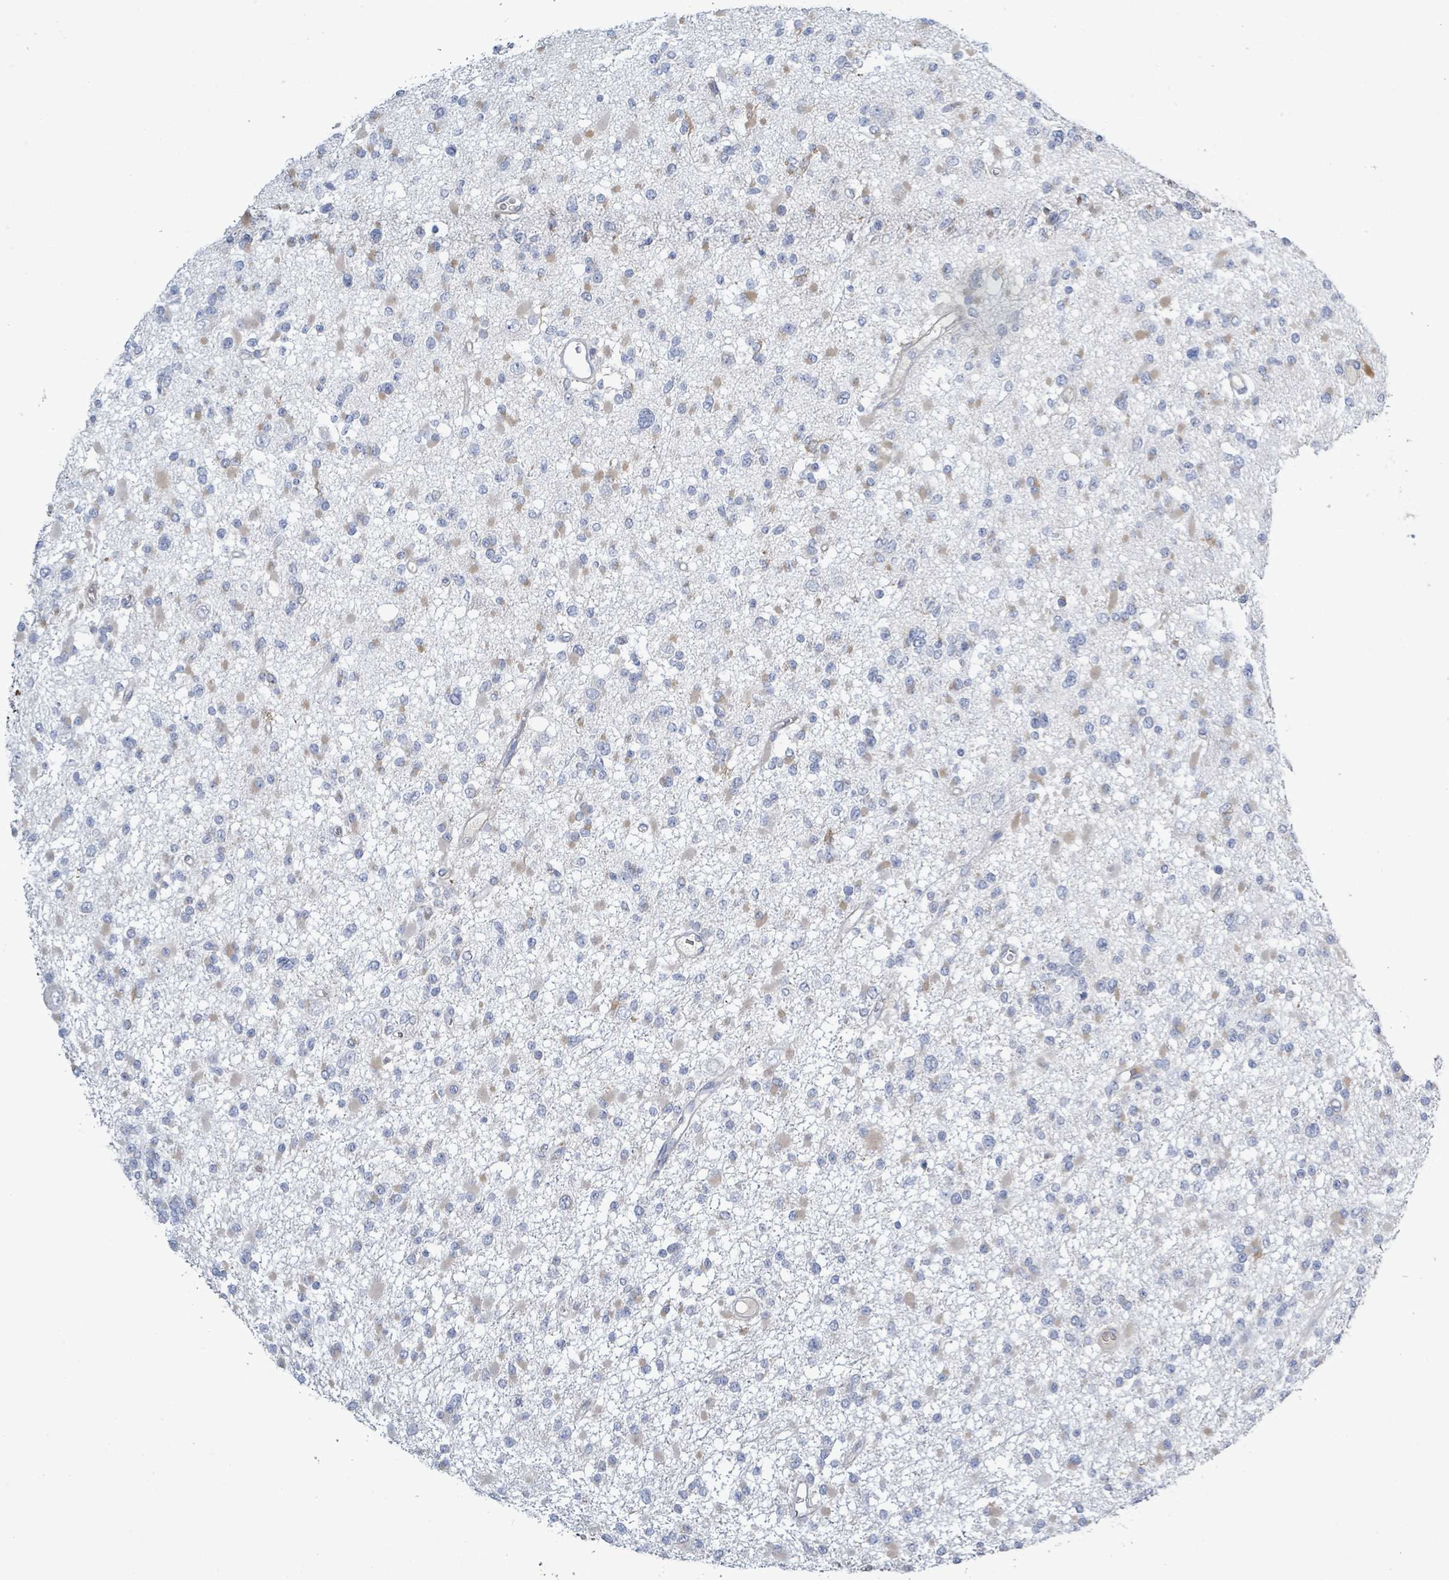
{"staining": {"intensity": "negative", "quantity": "none", "location": "none"}, "tissue": "glioma", "cell_type": "Tumor cells", "image_type": "cancer", "snomed": [{"axis": "morphology", "description": "Glioma, malignant, Low grade"}, {"axis": "topography", "description": "Brain"}], "caption": "Malignant glioma (low-grade) was stained to show a protein in brown. There is no significant positivity in tumor cells. (Immunohistochemistry, brightfield microscopy, high magnification).", "gene": "SIRPB1", "patient": {"sex": "female", "age": 22}}